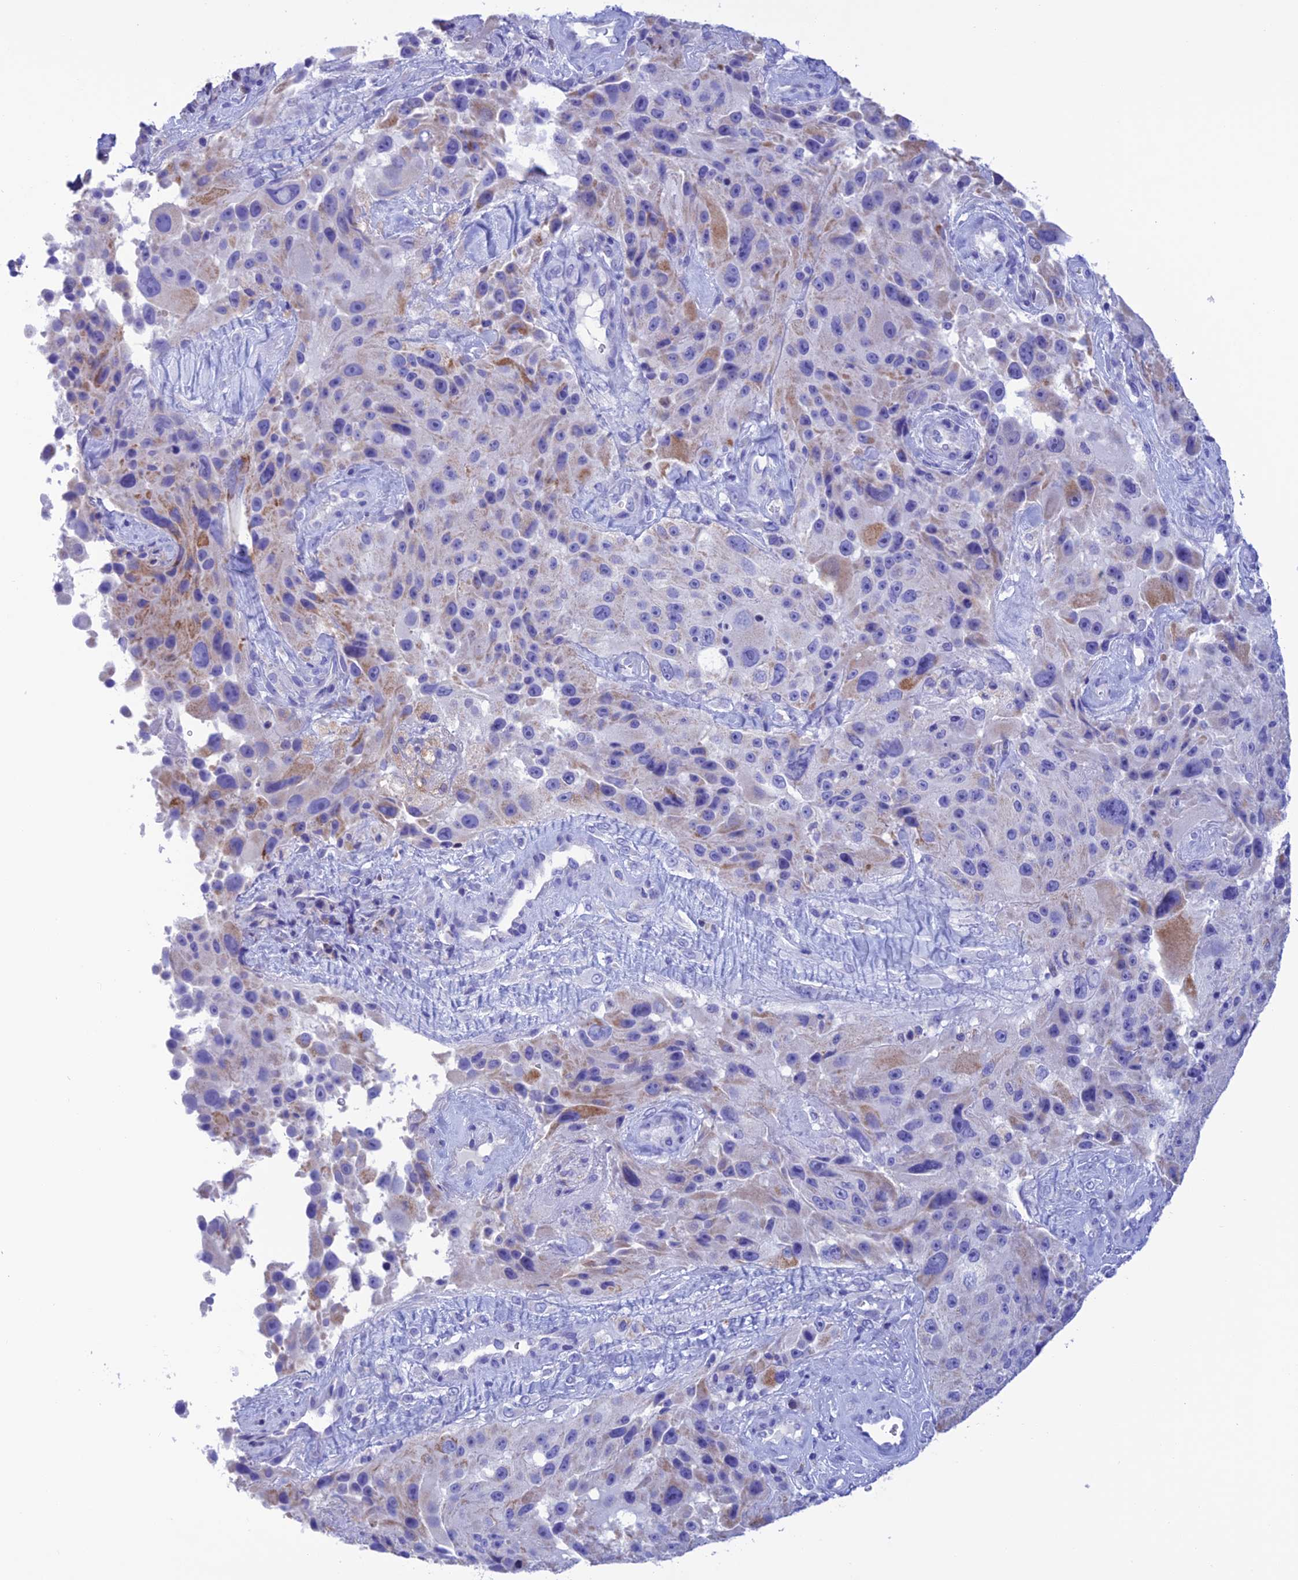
{"staining": {"intensity": "weak", "quantity": "<25%", "location": "cytoplasmic/membranous"}, "tissue": "melanoma", "cell_type": "Tumor cells", "image_type": "cancer", "snomed": [{"axis": "morphology", "description": "Malignant melanoma, Metastatic site"}, {"axis": "topography", "description": "Lymph node"}], "caption": "Immunohistochemical staining of malignant melanoma (metastatic site) exhibits no significant positivity in tumor cells.", "gene": "NXPE4", "patient": {"sex": "male", "age": 62}}